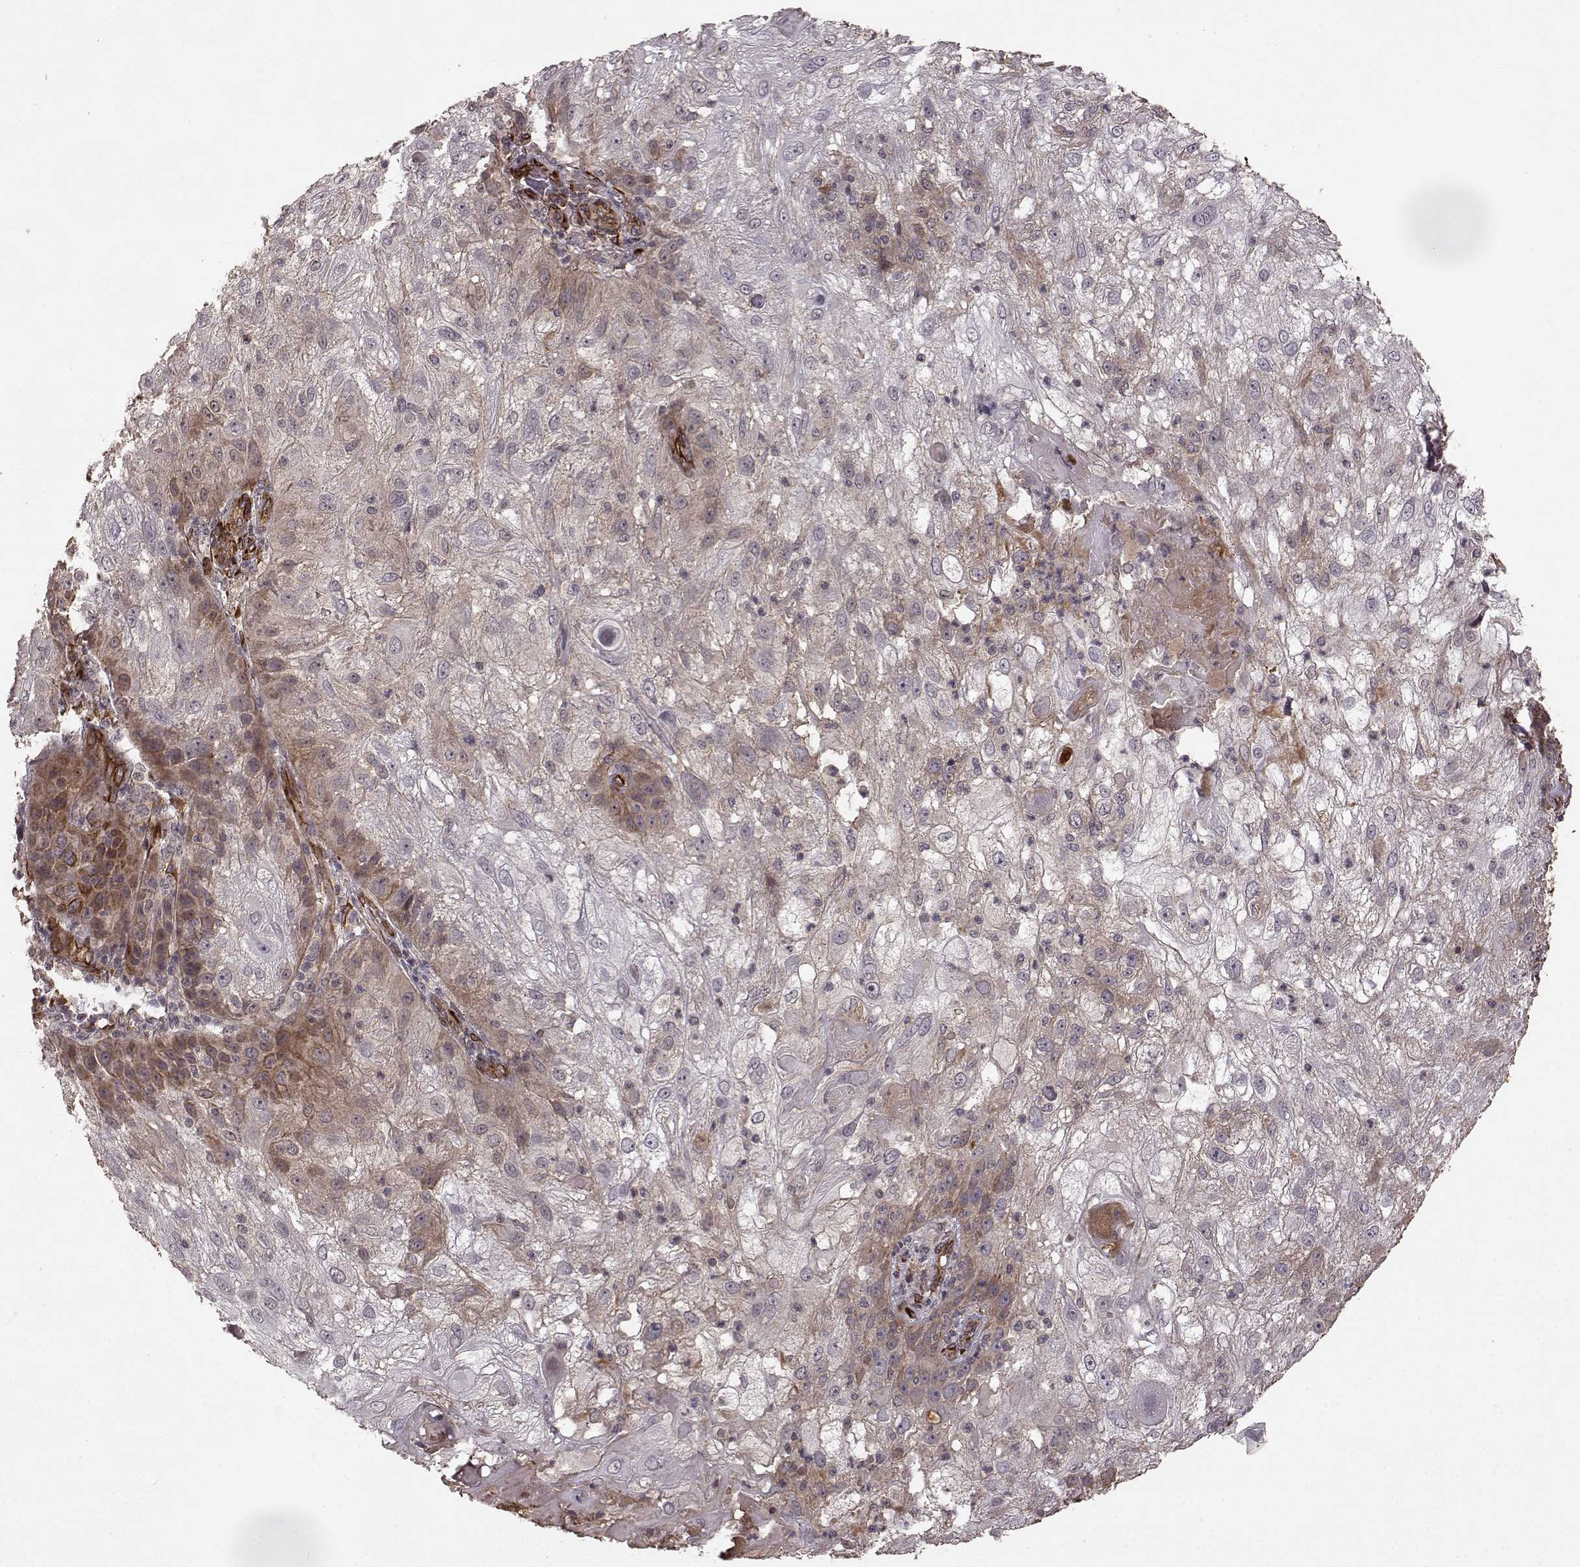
{"staining": {"intensity": "moderate", "quantity": "<25%", "location": "cytoplasmic/membranous"}, "tissue": "skin cancer", "cell_type": "Tumor cells", "image_type": "cancer", "snomed": [{"axis": "morphology", "description": "Normal tissue, NOS"}, {"axis": "morphology", "description": "Squamous cell carcinoma, NOS"}, {"axis": "topography", "description": "Skin"}], "caption": "An immunohistochemistry micrograph of tumor tissue is shown. Protein staining in brown labels moderate cytoplasmic/membranous positivity in squamous cell carcinoma (skin) within tumor cells.", "gene": "FSTL1", "patient": {"sex": "female", "age": 83}}